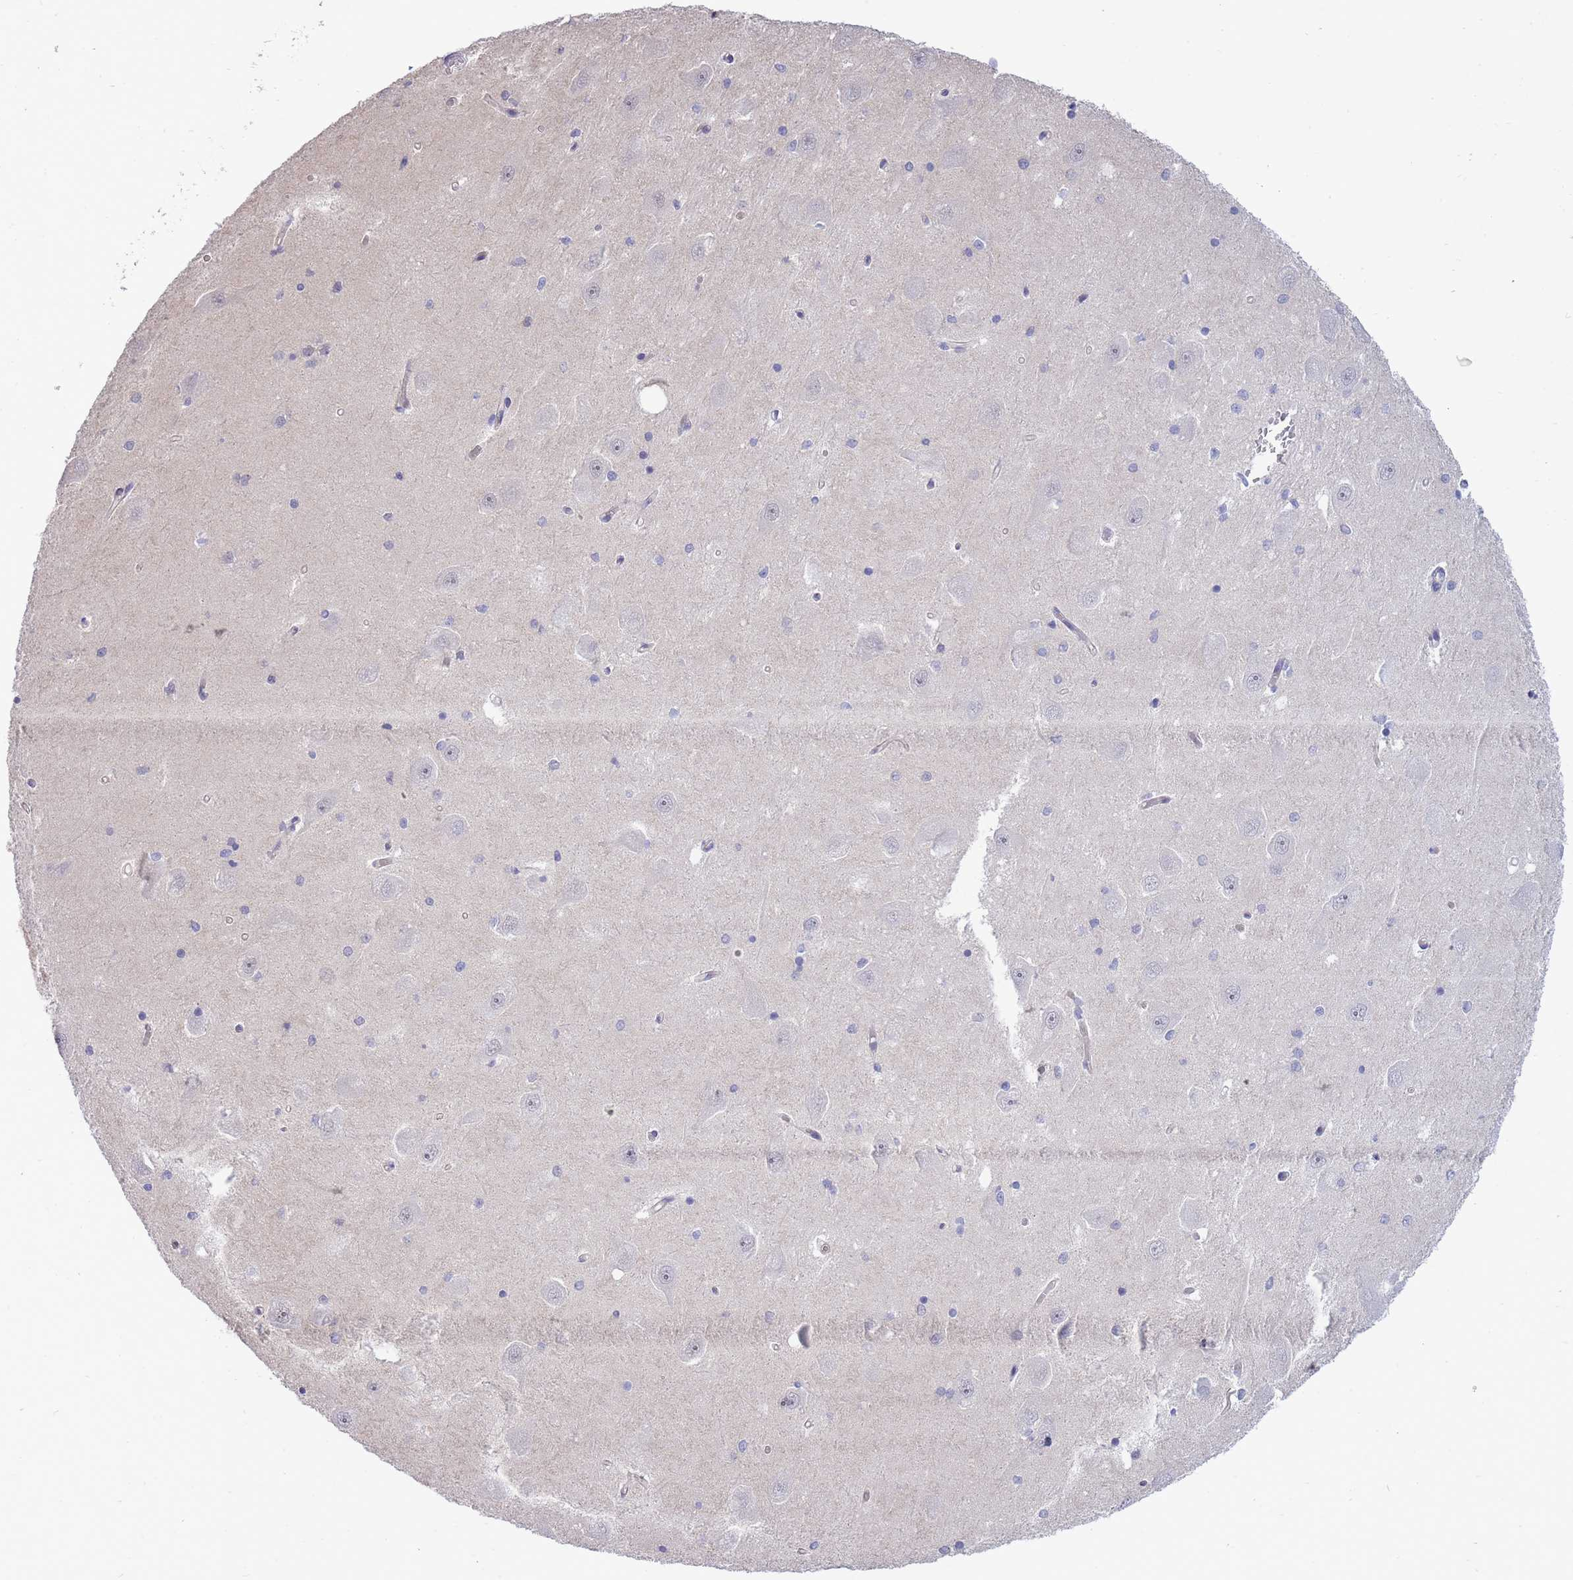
{"staining": {"intensity": "negative", "quantity": "none", "location": "none"}, "tissue": "hippocampus", "cell_type": "Glial cells", "image_type": "normal", "snomed": [{"axis": "morphology", "description": "Normal tissue, NOS"}, {"axis": "topography", "description": "Hippocampus"}], "caption": "Glial cells show no significant positivity in benign hippocampus. (Brightfield microscopy of DAB immunohistochemistry at high magnification).", "gene": "C19orf25", "patient": {"sex": "male", "age": 45}}